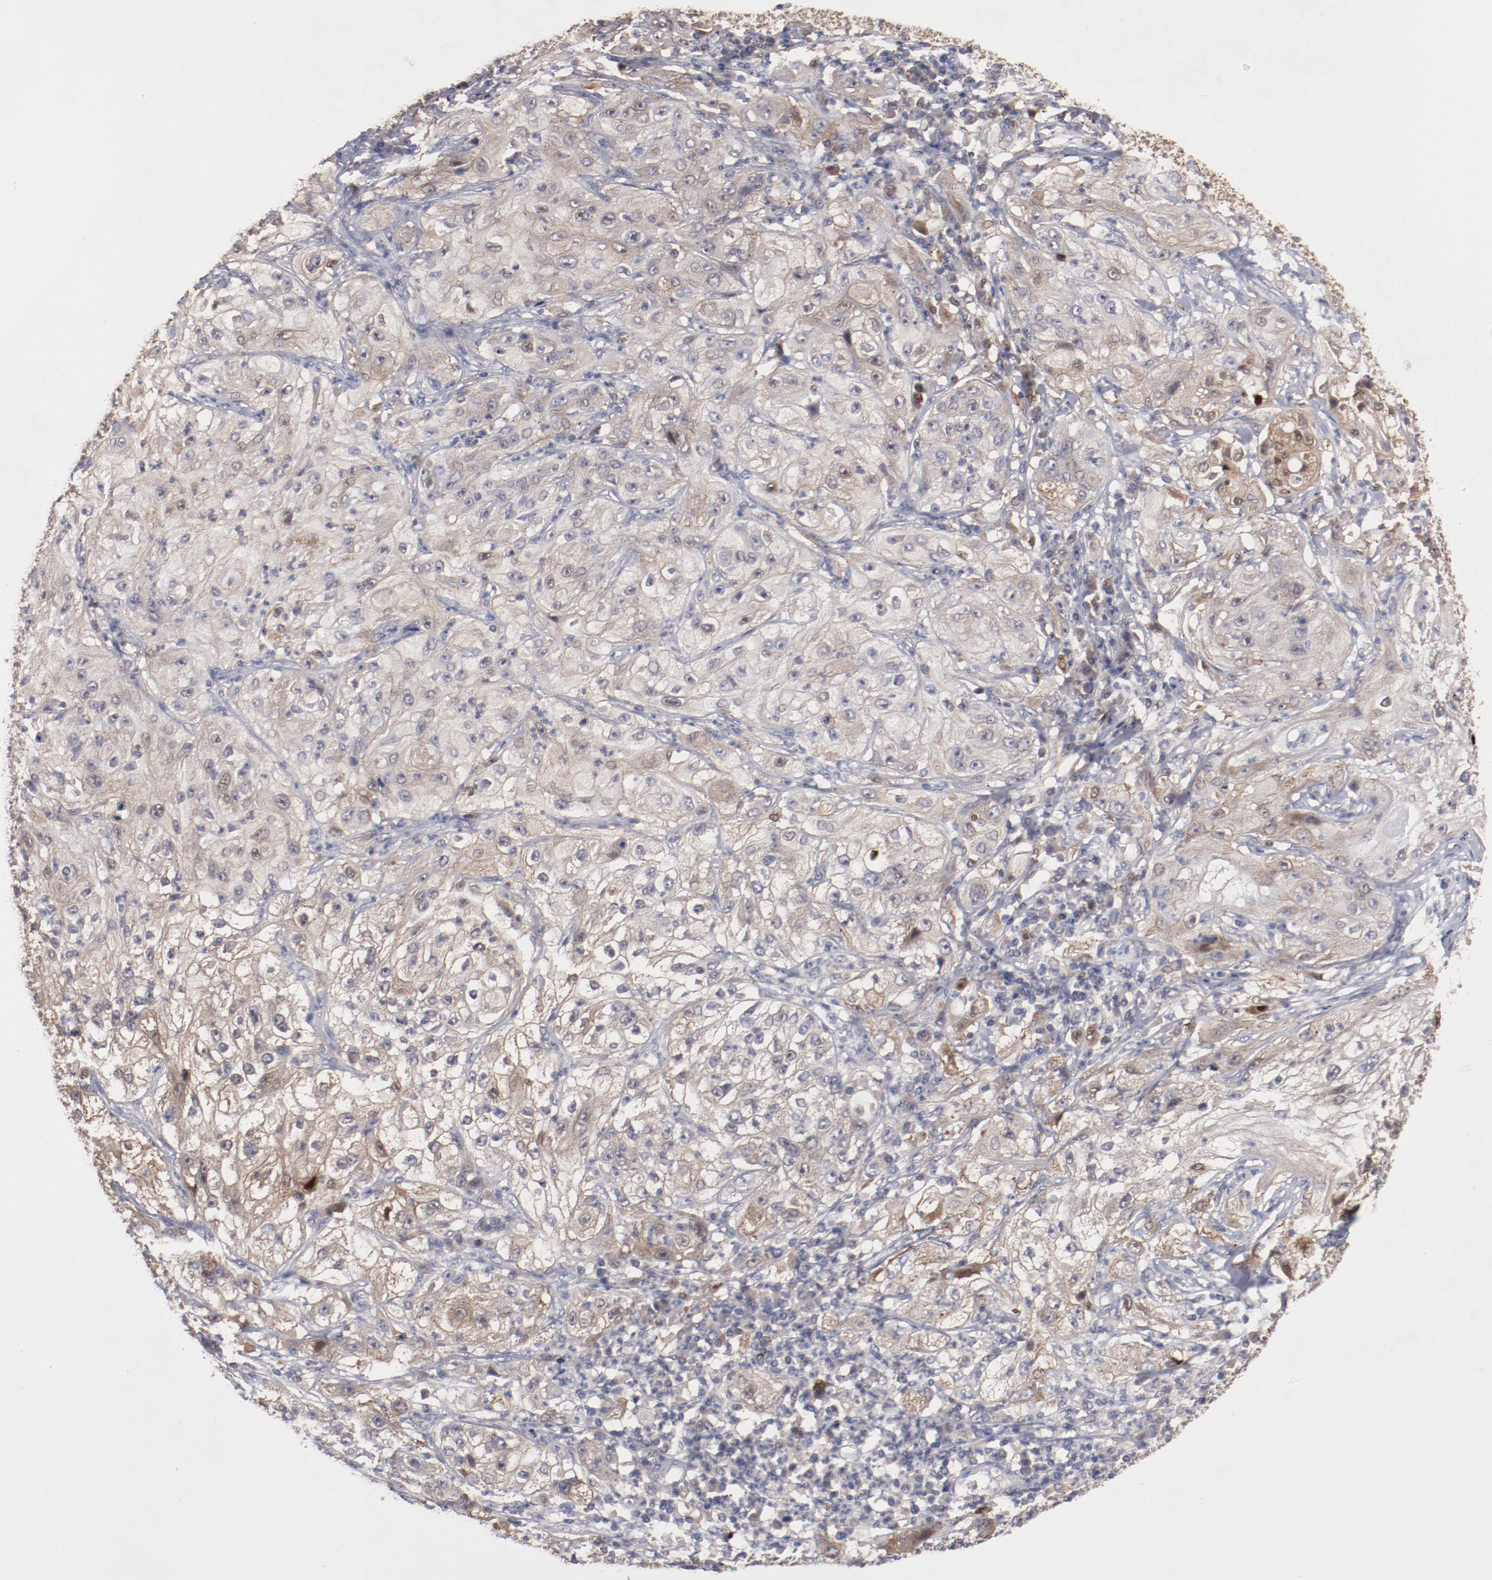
{"staining": {"intensity": "weak", "quantity": "25%-75%", "location": "cytoplasmic/membranous"}, "tissue": "lung cancer", "cell_type": "Tumor cells", "image_type": "cancer", "snomed": [{"axis": "morphology", "description": "Inflammation, NOS"}, {"axis": "morphology", "description": "Squamous cell carcinoma, NOS"}, {"axis": "topography", "description": "Lymph node"}, {"axis": "topography", "description": "Soft tissue"}, {"axis": "topography", "description": "Lung"}], "caption": "Protein expression analysis of lung cancer (squamous cell carcinoma) reveals weak cytoplasmic/membranous staining in about 25%-75% of tumor cells.", "gene": "DNAAF2", "patient": {"sex": "male", "age": 66}}